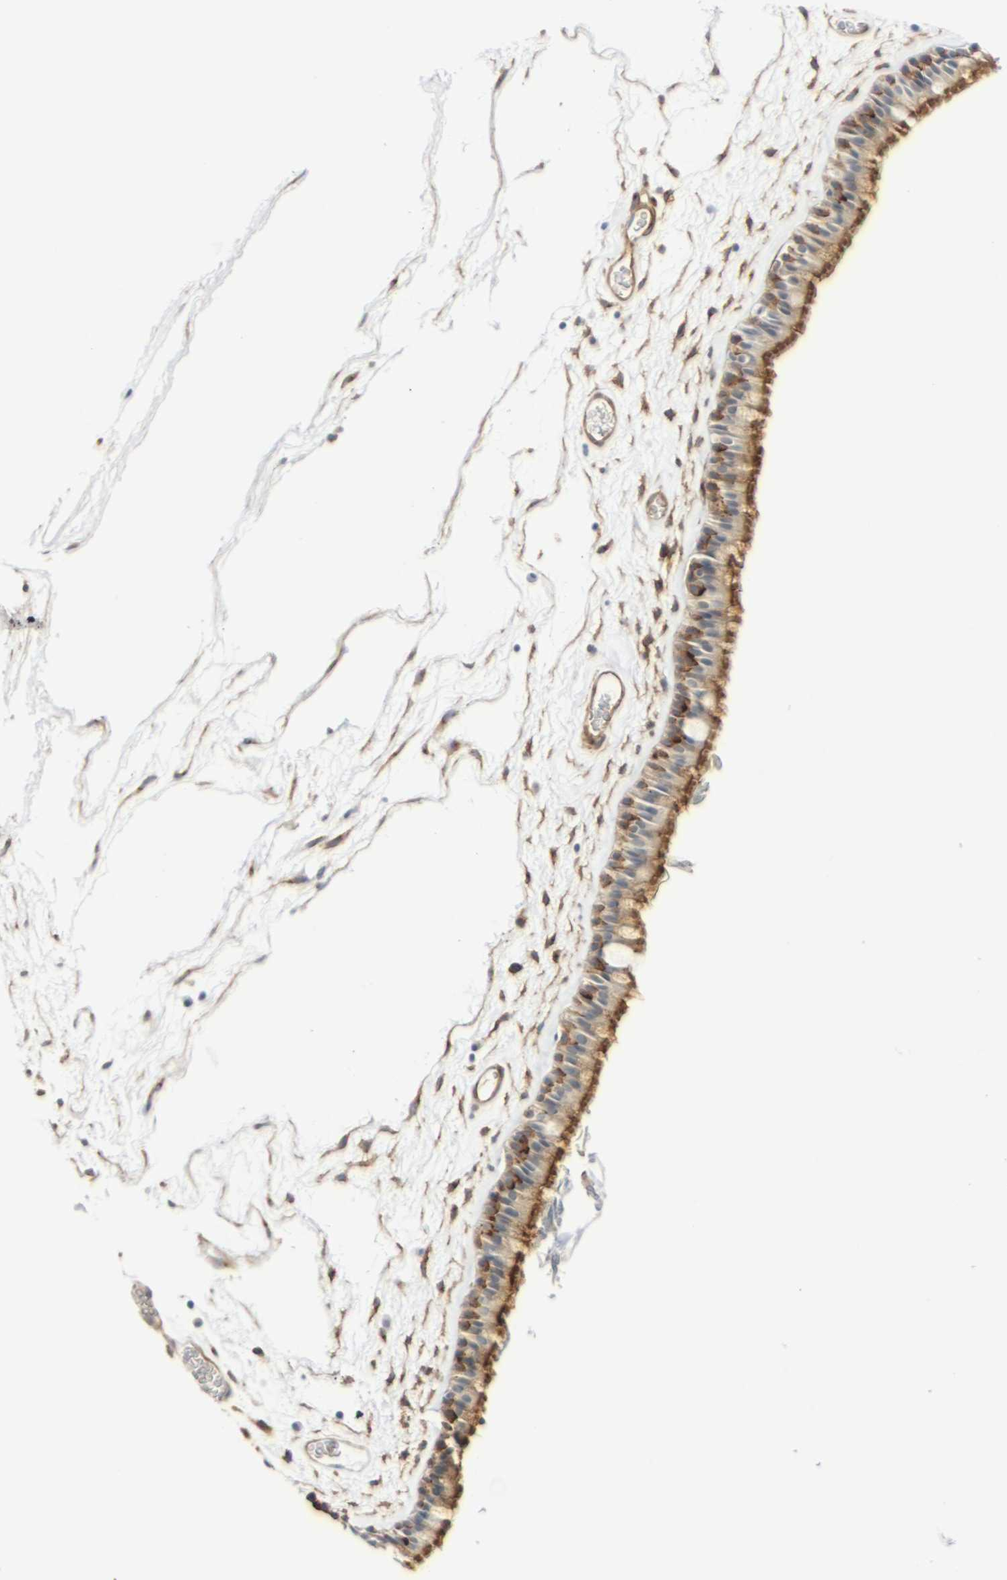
{"staining": {"intensity": "moderate", "quantity": ">75%", "location": "cytoplasmic/membranous"}, "tissue": "nasopharynx", "cell_type": "Respiratory epithelial cells", "image_type": "normal", "snomed": [{"axis": "morphology", "description": "Normal tissue, NOS"}, {"axis": "morphology", "description": "Inflammation, NOS"}, {"axis": "topography", "description": "Nasopharynx"}], "caption": "Approximately >75% of respiratory epithelial cells in normal nasopharynx show moderate cytoplasmic/membranous protein positivity as visualized by brown immunohistochemical staining.", "gene": "MYOF", "patient": {"sex": "male", "age": 48}}